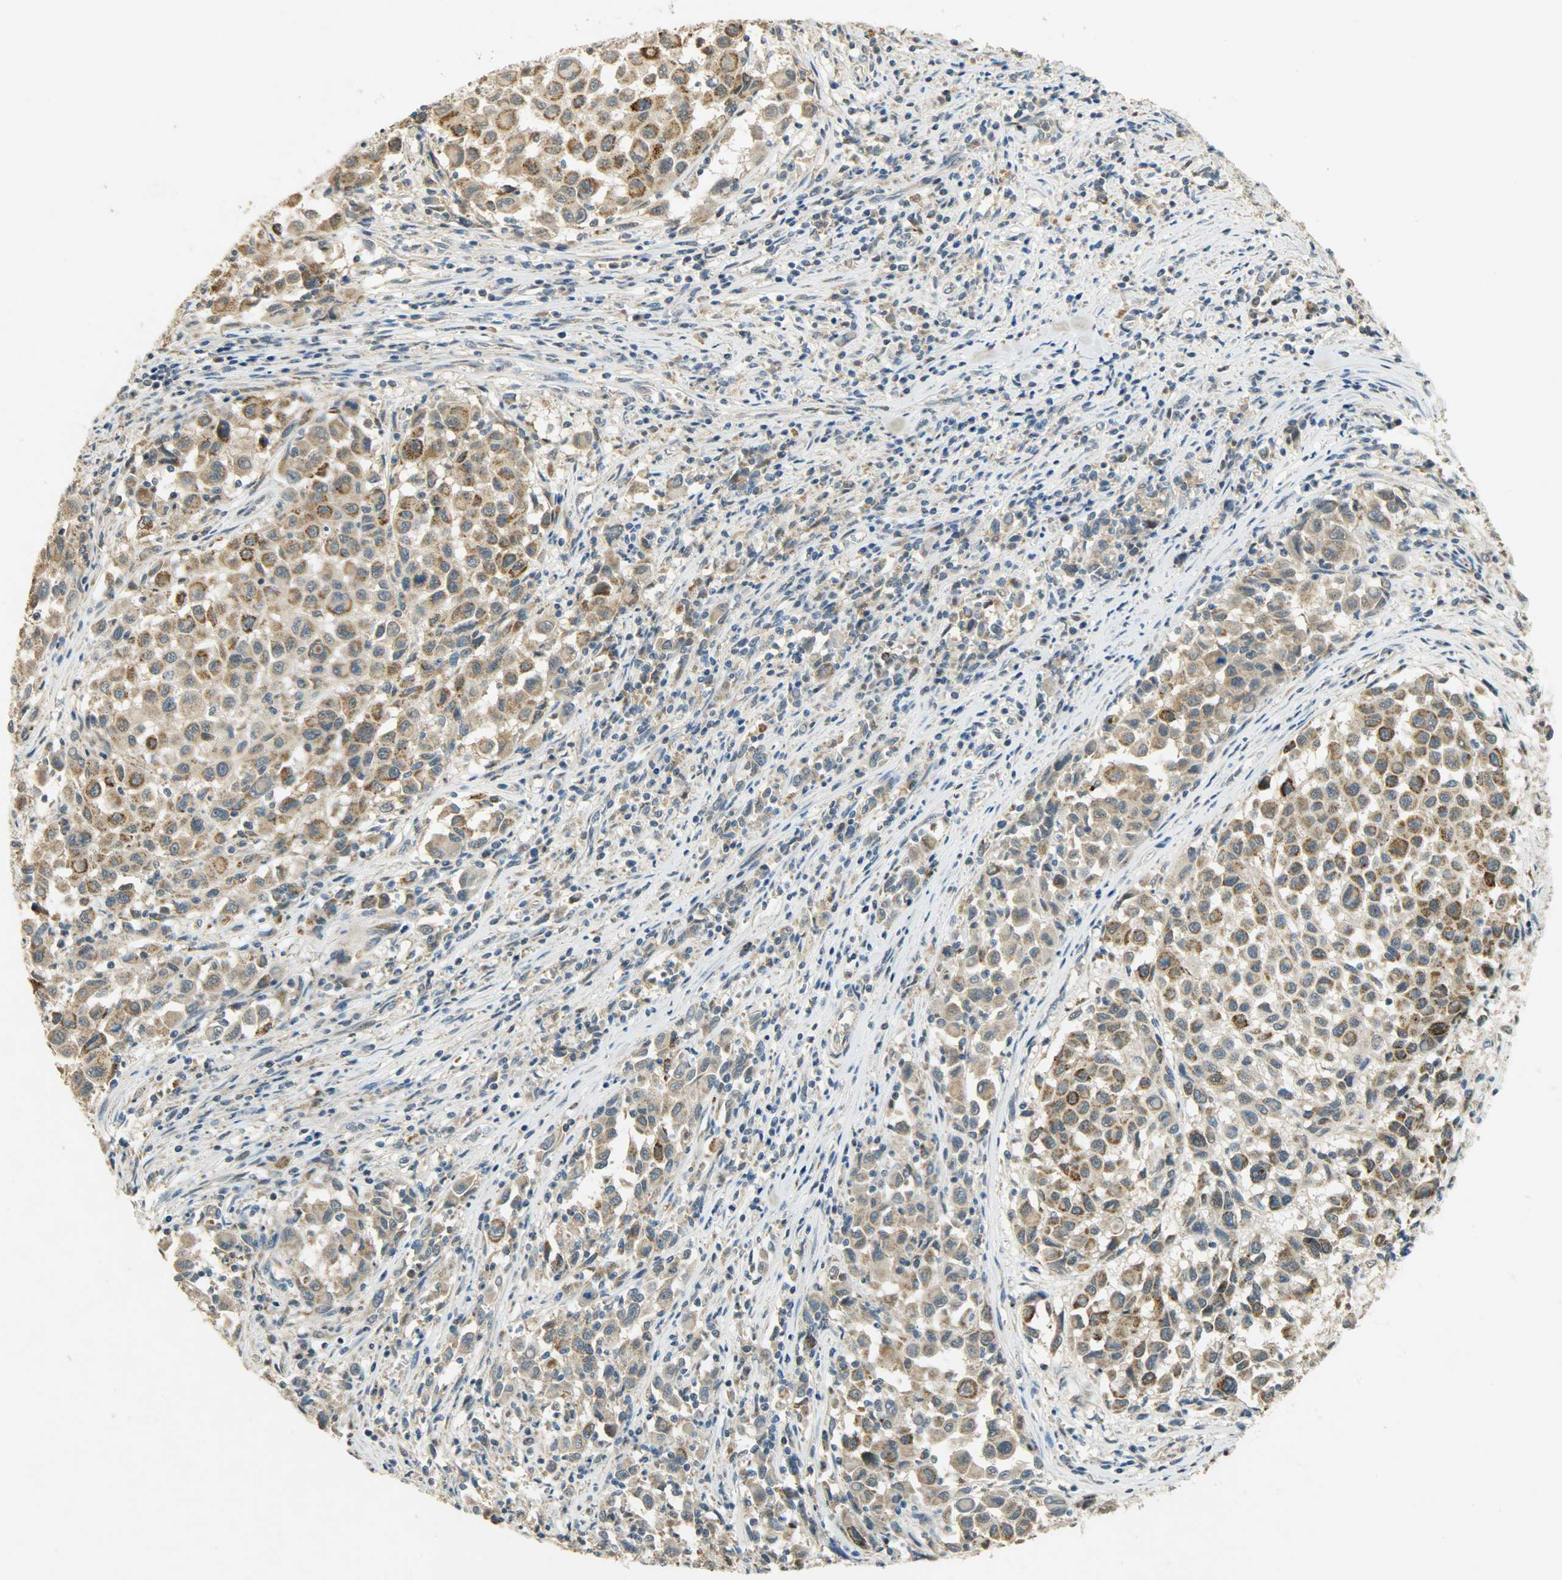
{"staining": {"intensity": "moderate", "quantity": ">75%", "location": "cytoplasmic/membranous"}, "tissue": "melanoma", "cell_type": "Tumor cells", "image_type": "cancer", "snomed": [{"axis": "morphology", "description": "Malignant melanoma, Metastatic site"}, {"axis": "topography", "description": "Lymph node"}], "caption": "Melanoma stained with IHC shows moderate cytoplasmic/membranous positivity in about >75% of tumor cells.", "gene": "HDHD5", "patient": {"sex": "male", "age": 61}}